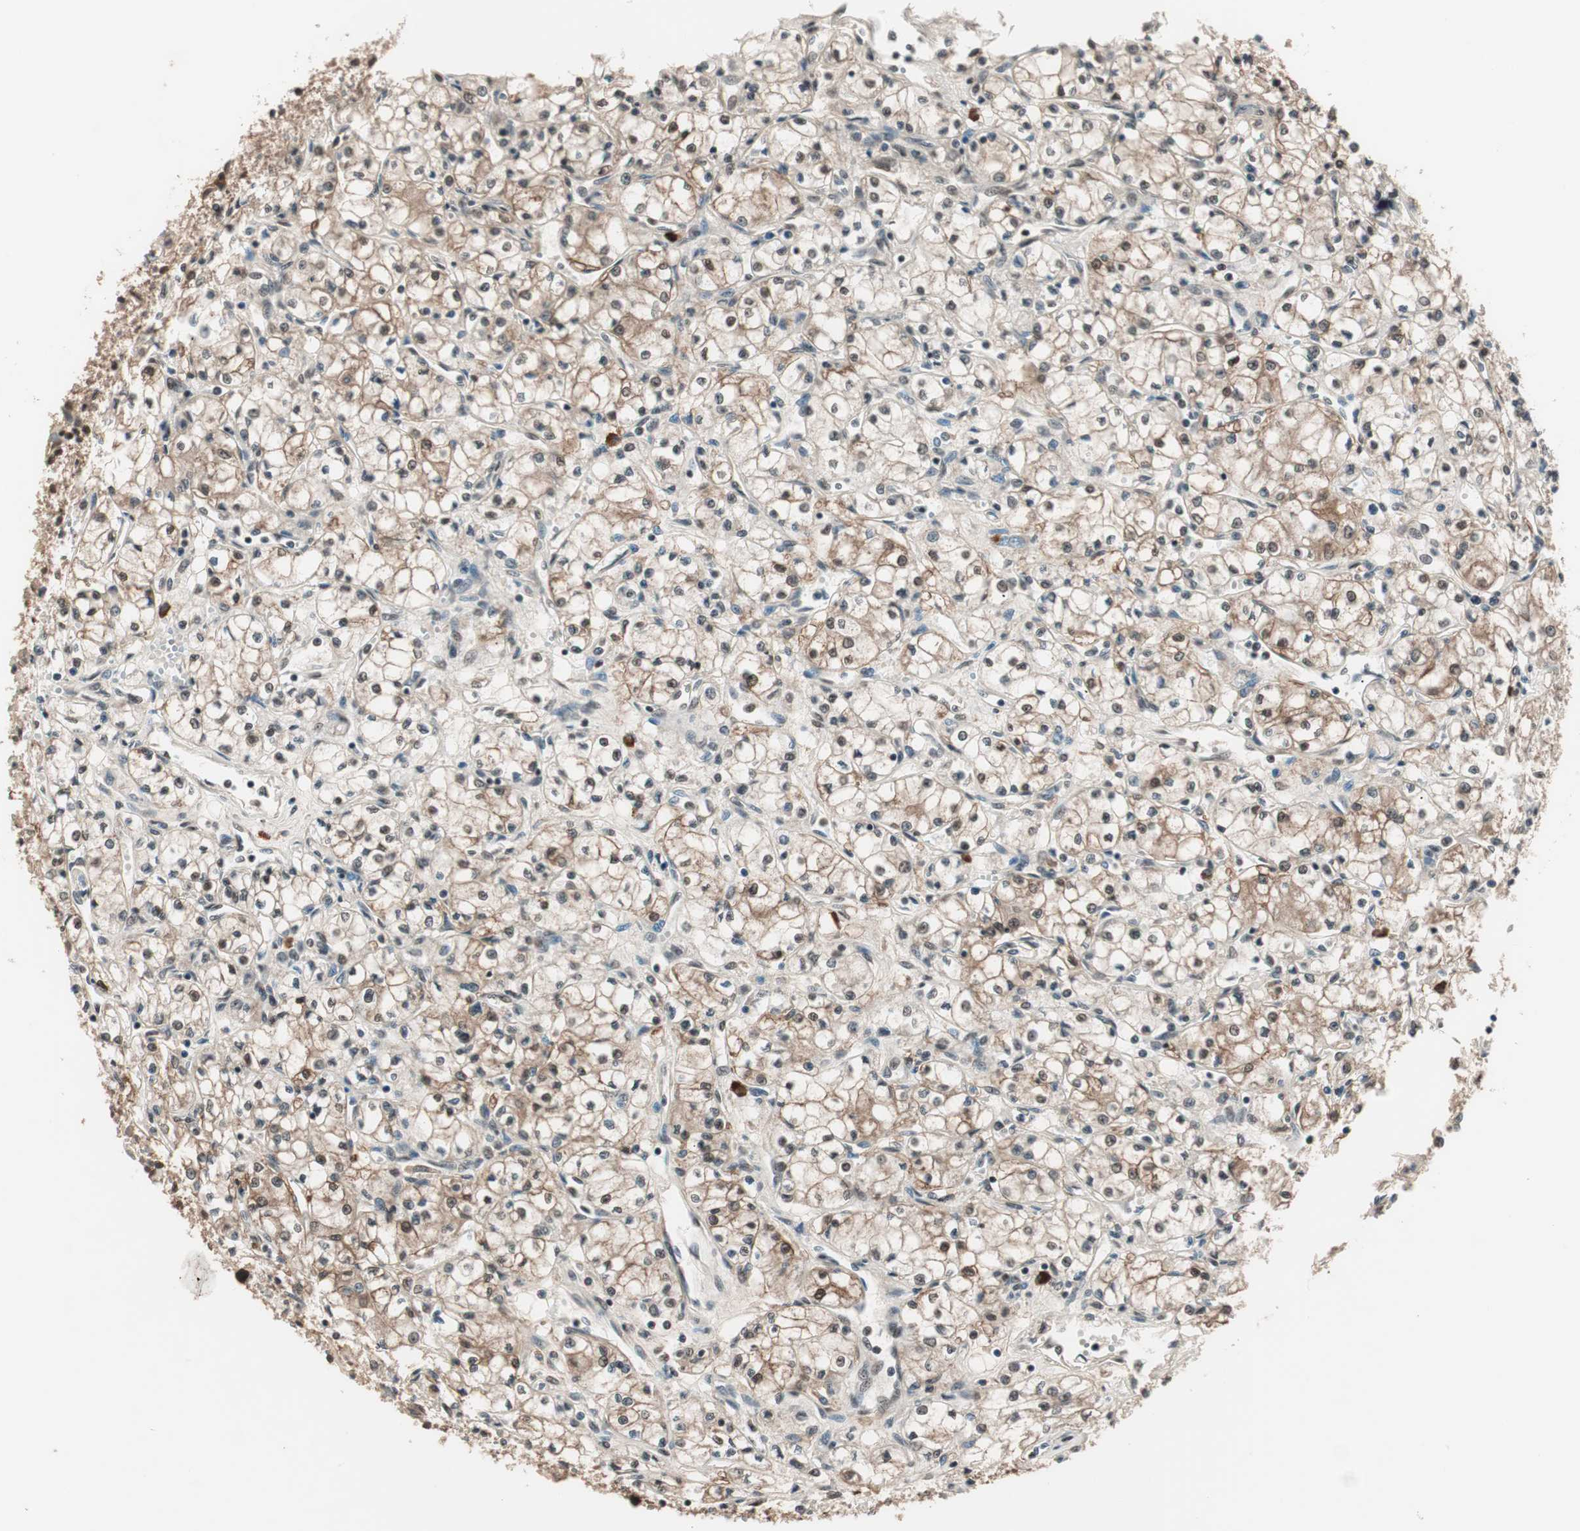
{"staining": {"intensity": "weak", "quantity": "25%-75%", "location": "cytoplasmic/membranous"}, "tissue": "renal cancer", "cell_type": "Tumor cells", "image_type": "cancer", "snomed": [{"axis": "morphology", "description": "Normal tissue, NOS"}, {"axis": "morphology", "description": "Adenocarcinoma, NOS"}, {"axis": "topography", "description": "Kidney"}], "caption": "Immunohistochemistry (DAB (3,3'-diaminobenzidine)) staining of renal cancer (adenocarcinoma) reveals weak cytoplasmic/membranous protein expression in about 25%-75% of tumor cells.", "gene": "NFRKB", "patient": {"sex": "male", "age": 59}}